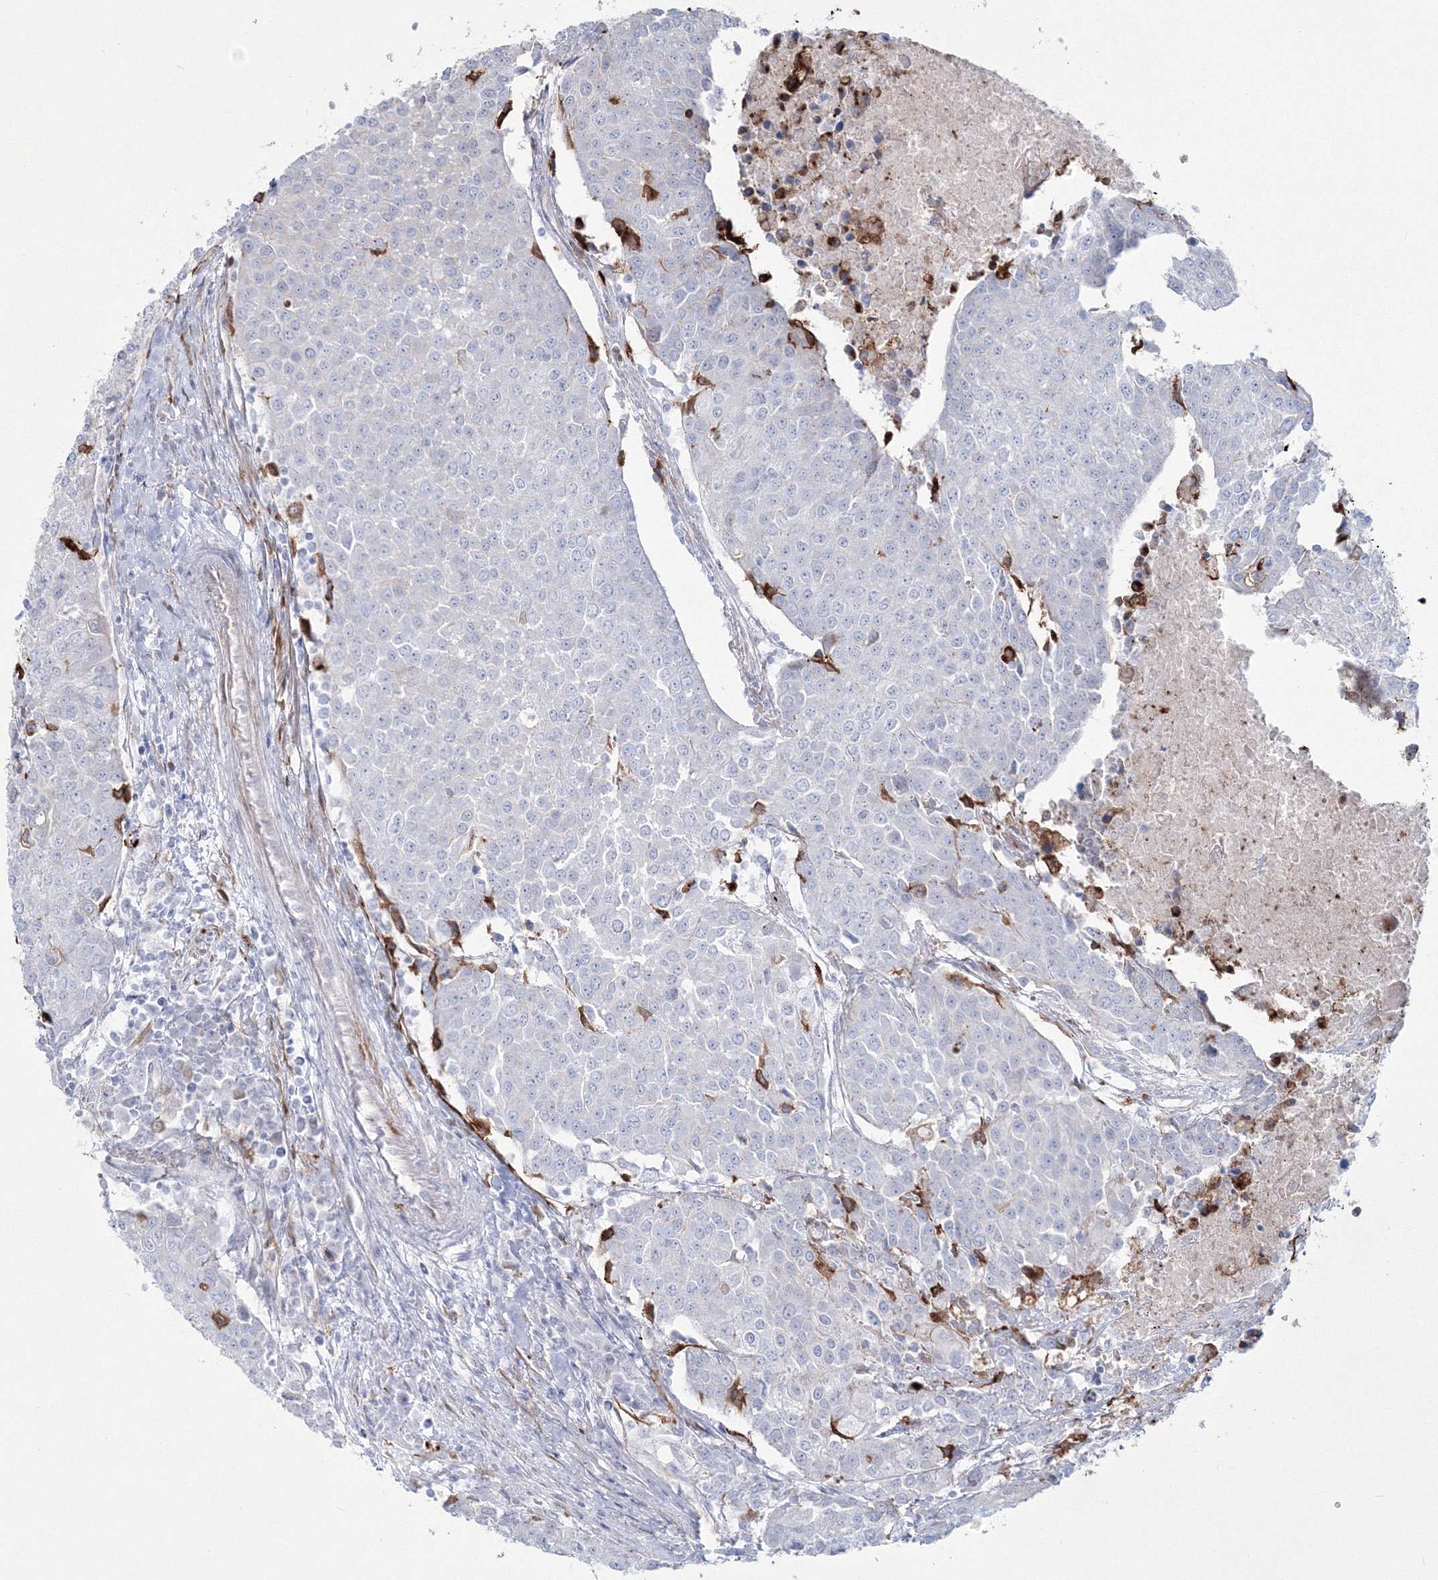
{"staining": {"intensity": "negative", "quantity": "none", "location": "none"}, "tissue": "urothelial cancer", "cell_type": "Tumor cells", "image_type": "cancer", "snomed": [{"axis": "morphology", "description": "Urothelial carcinoma, High grade"}, {"axis": "topography", "description": "Urinary bladder"}], "caption": "IHC photomicrograph of neoplastic tissue: human urothelial carcinoma (high-grade) stained with DAB shows no significant protein positivity in tumor cells.", "gene": "HYAL2", "patient": {"sex": "female", "age": 85}}